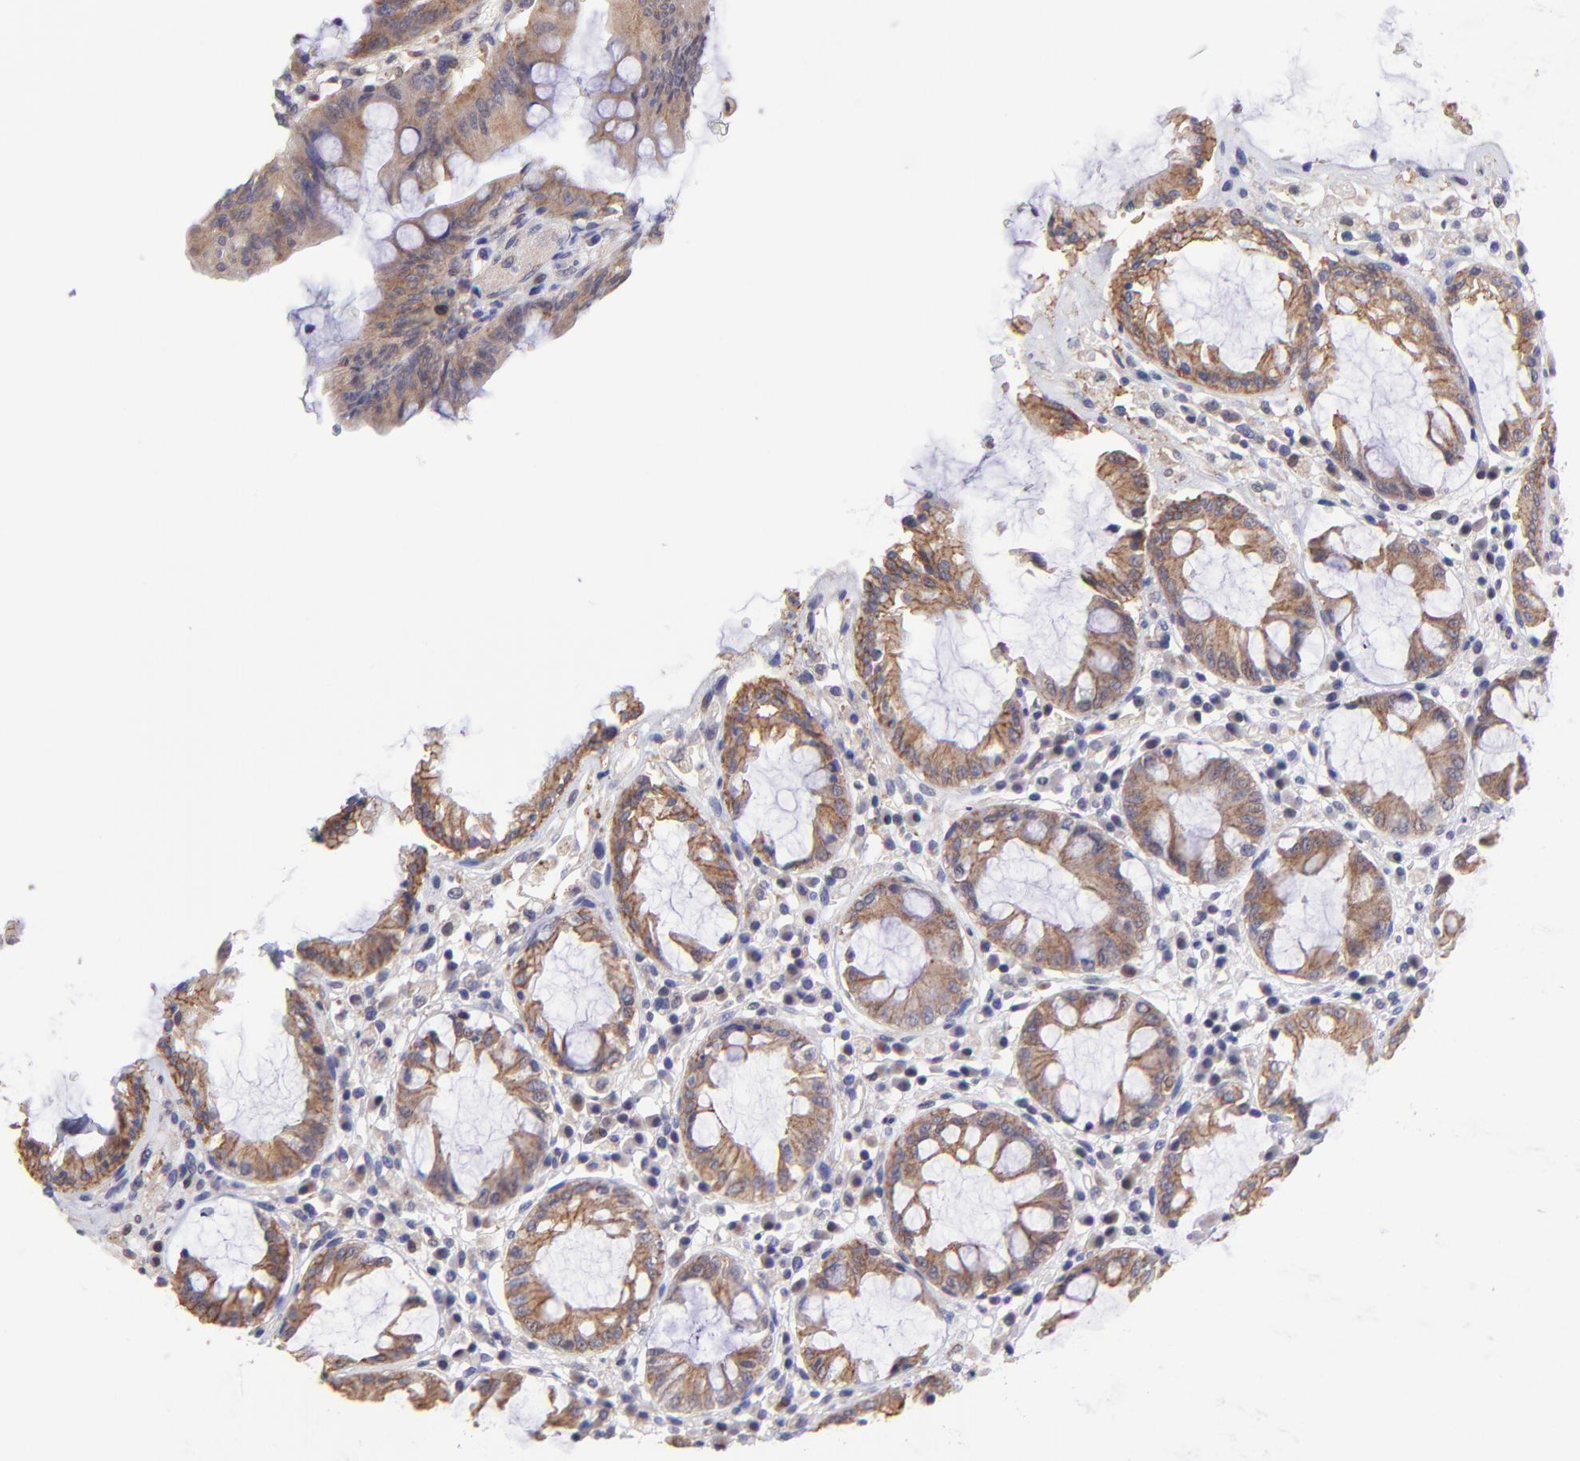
{"staining": {"intensity": "moderate", "quantity": ">75%", "location": "cytoplasmic/membranous"}, "tissue": "rectum", "cell_type": "Glandular cells", "image_type": "normal", "snomed": [{"axis": "morphology", "description": "Normal tissue, NOS"}, {"axis": "topography", "description": "Rectum"}], "caption": "High-magnification brightfield microscopy of benign rectum stained with DAB (brown) and counterstained with hematoxylin (blue). glandular cells exhibit moderate cytoplasmic/membranous positivity is present in about>75% of cells.", "gene": "NSF", "patient": {"sex": "female", "age": 46}}